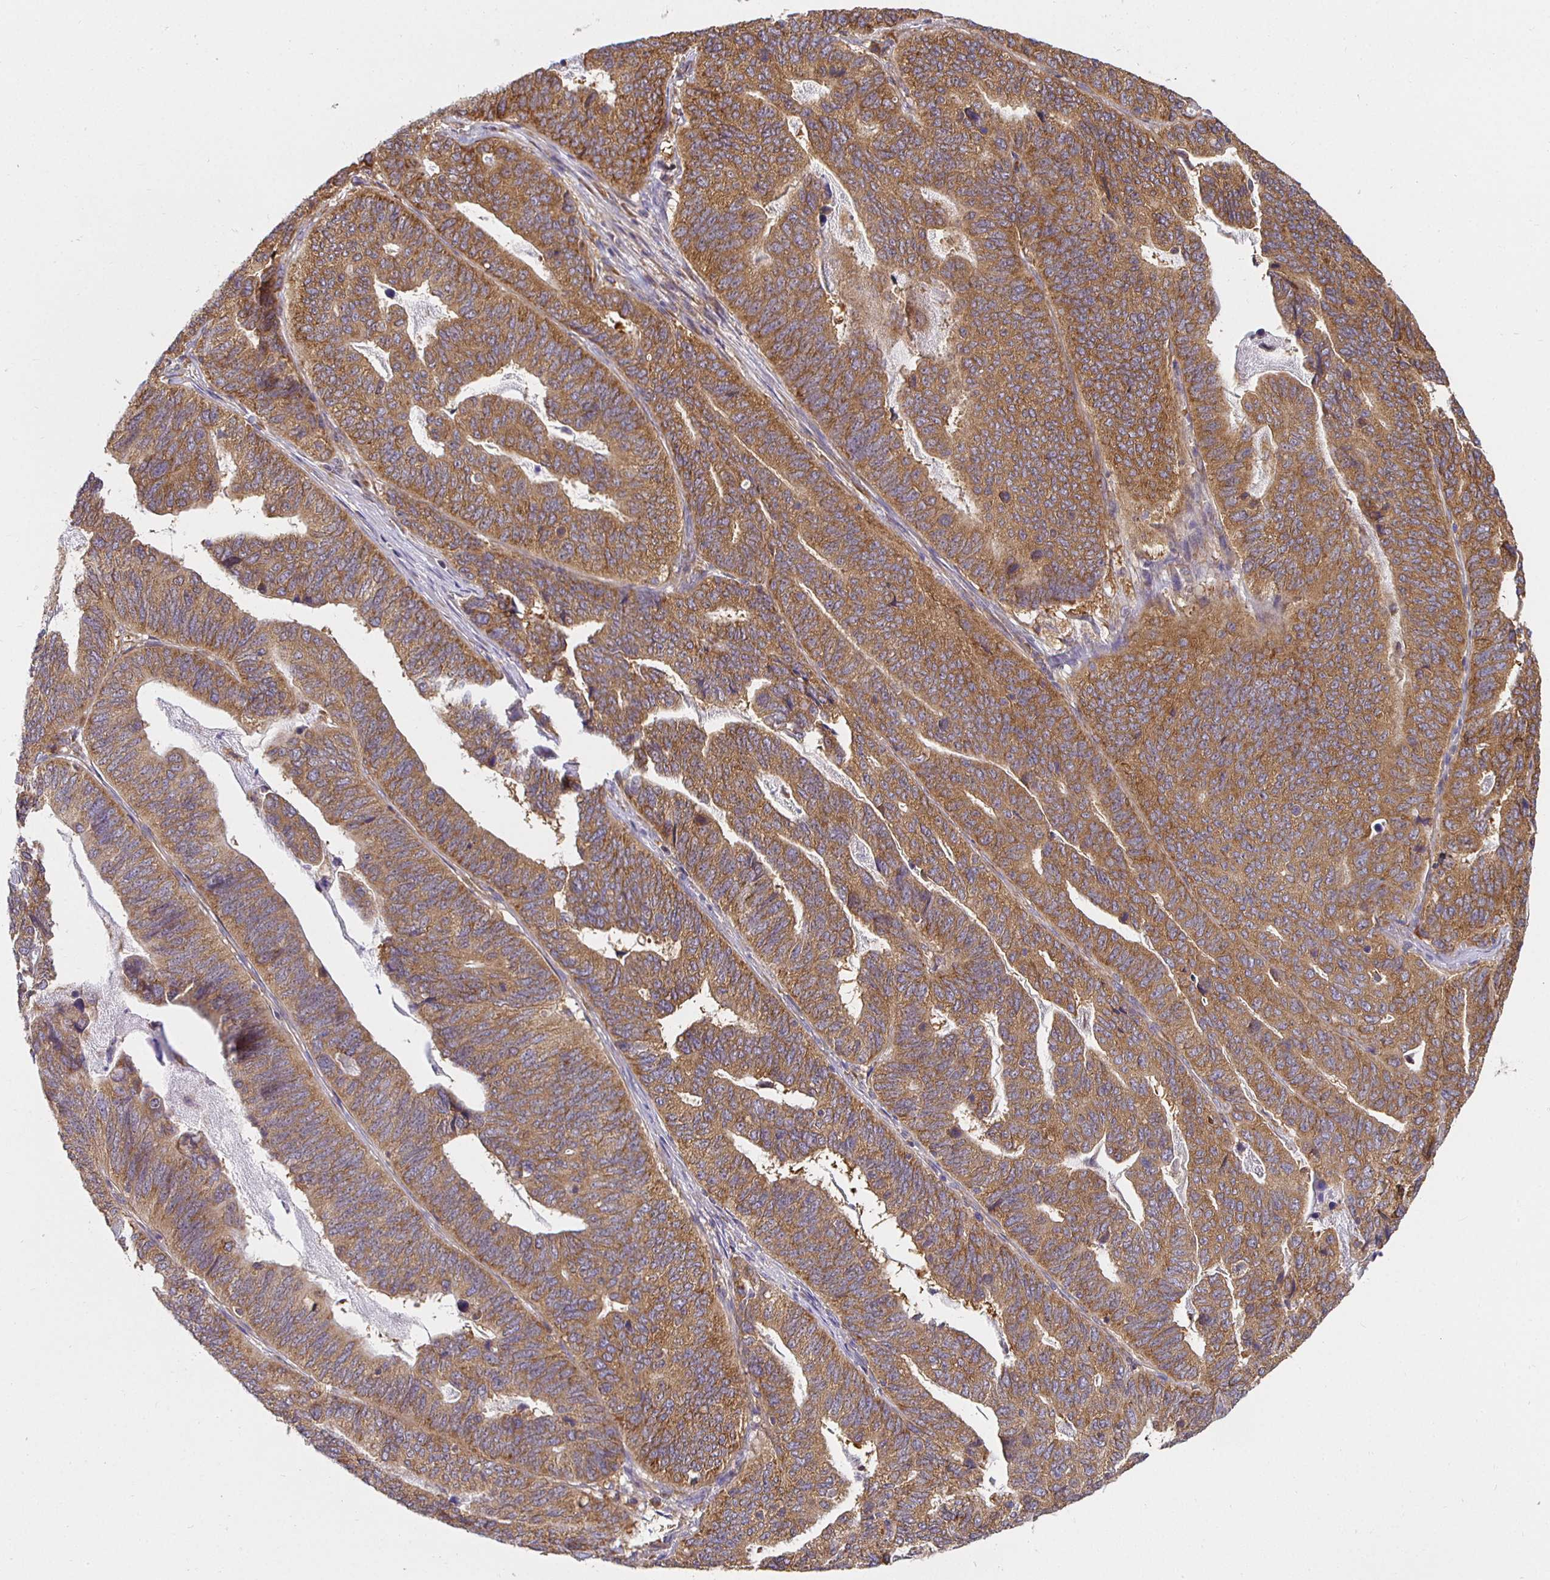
{"staining": {"intensity": "moderate", "quantity": ">75%", "location": "cytoplasmic/membranous"}, "tissue": "stomach cancer", "cell_type": "Tumor cells", "image_type": "cancer", "snomed": [{"axis": "morphology", "description": "Adenocarcinoma, NOS"}, {"axis": "topography", "description": "Stomach, upper"}], "caption": "Immunohistochemistry histopathology image of neoplastic tissue: human adenocarcinoma (stomach) stained using immunohistochemistry demonstrates medium levels of moderate protein expression localized specifically in the cytoplasmic/membranous of tumor cells, appearing as a cytoplasmic/membranous brown color.", "gene": "IRAK1", "patient": {"sex": "female", "age": 67}}